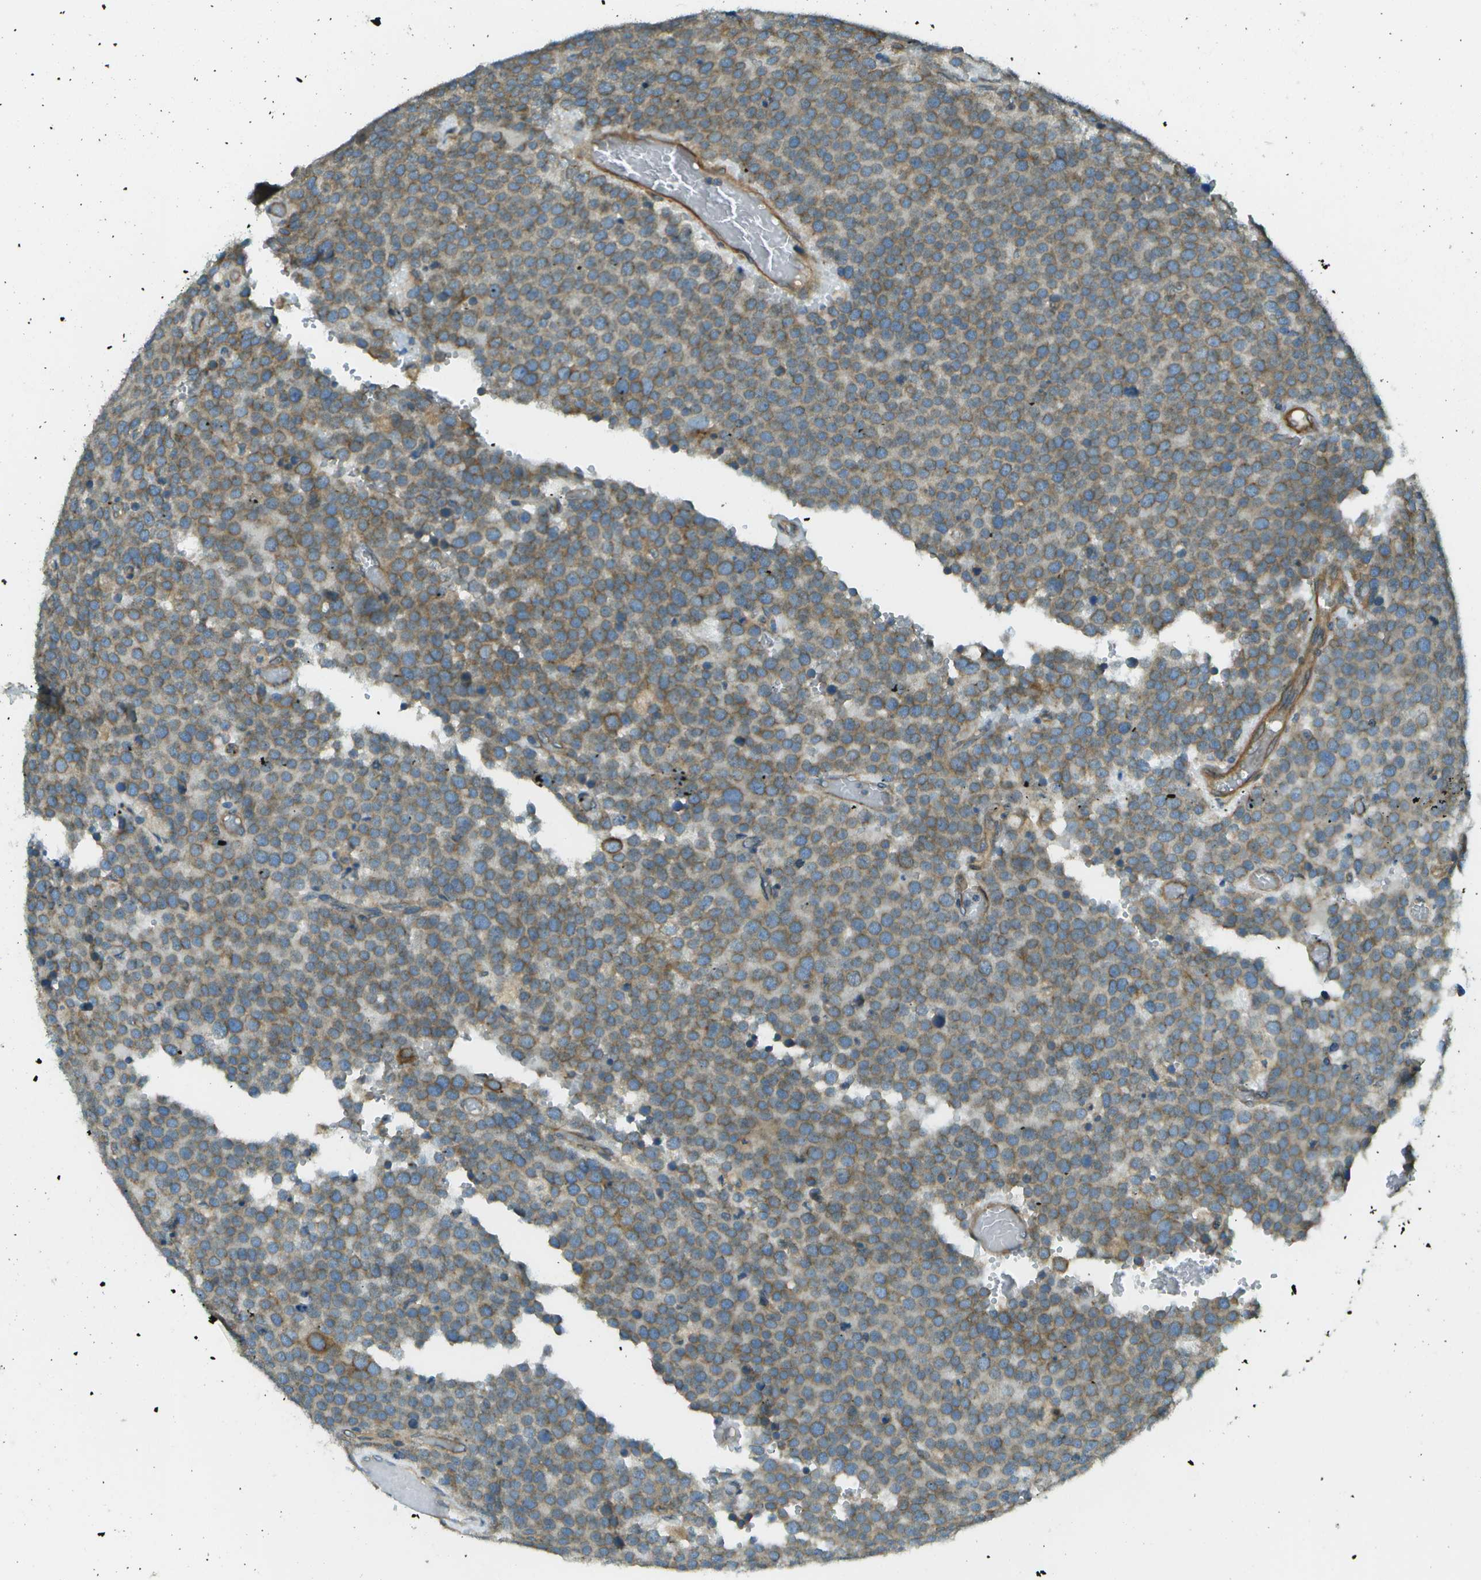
{"staining": {"intensity": "moderate", "quantity": ">75%", "location": "cytoplasmic/membranous"}, "tissue": "testis cancer", "cell_type": "Tumor cells", "image_type": "cancer", "snomed": [{"axis": "morphology", "description": "Normal tissue, NOS"}, {"axis": "morphology", "description": "Seminoma, NOS"}, {"axis": "topography", "description": "Testis"}], "caption": "The photomicrograph displays a brown stain indicating the presence of a protein in the cytoplasmic/membranous of tumor cells in testis cancer.", "gene": "DNAJB11", "patient": {"sex": "male", "age": 71}}